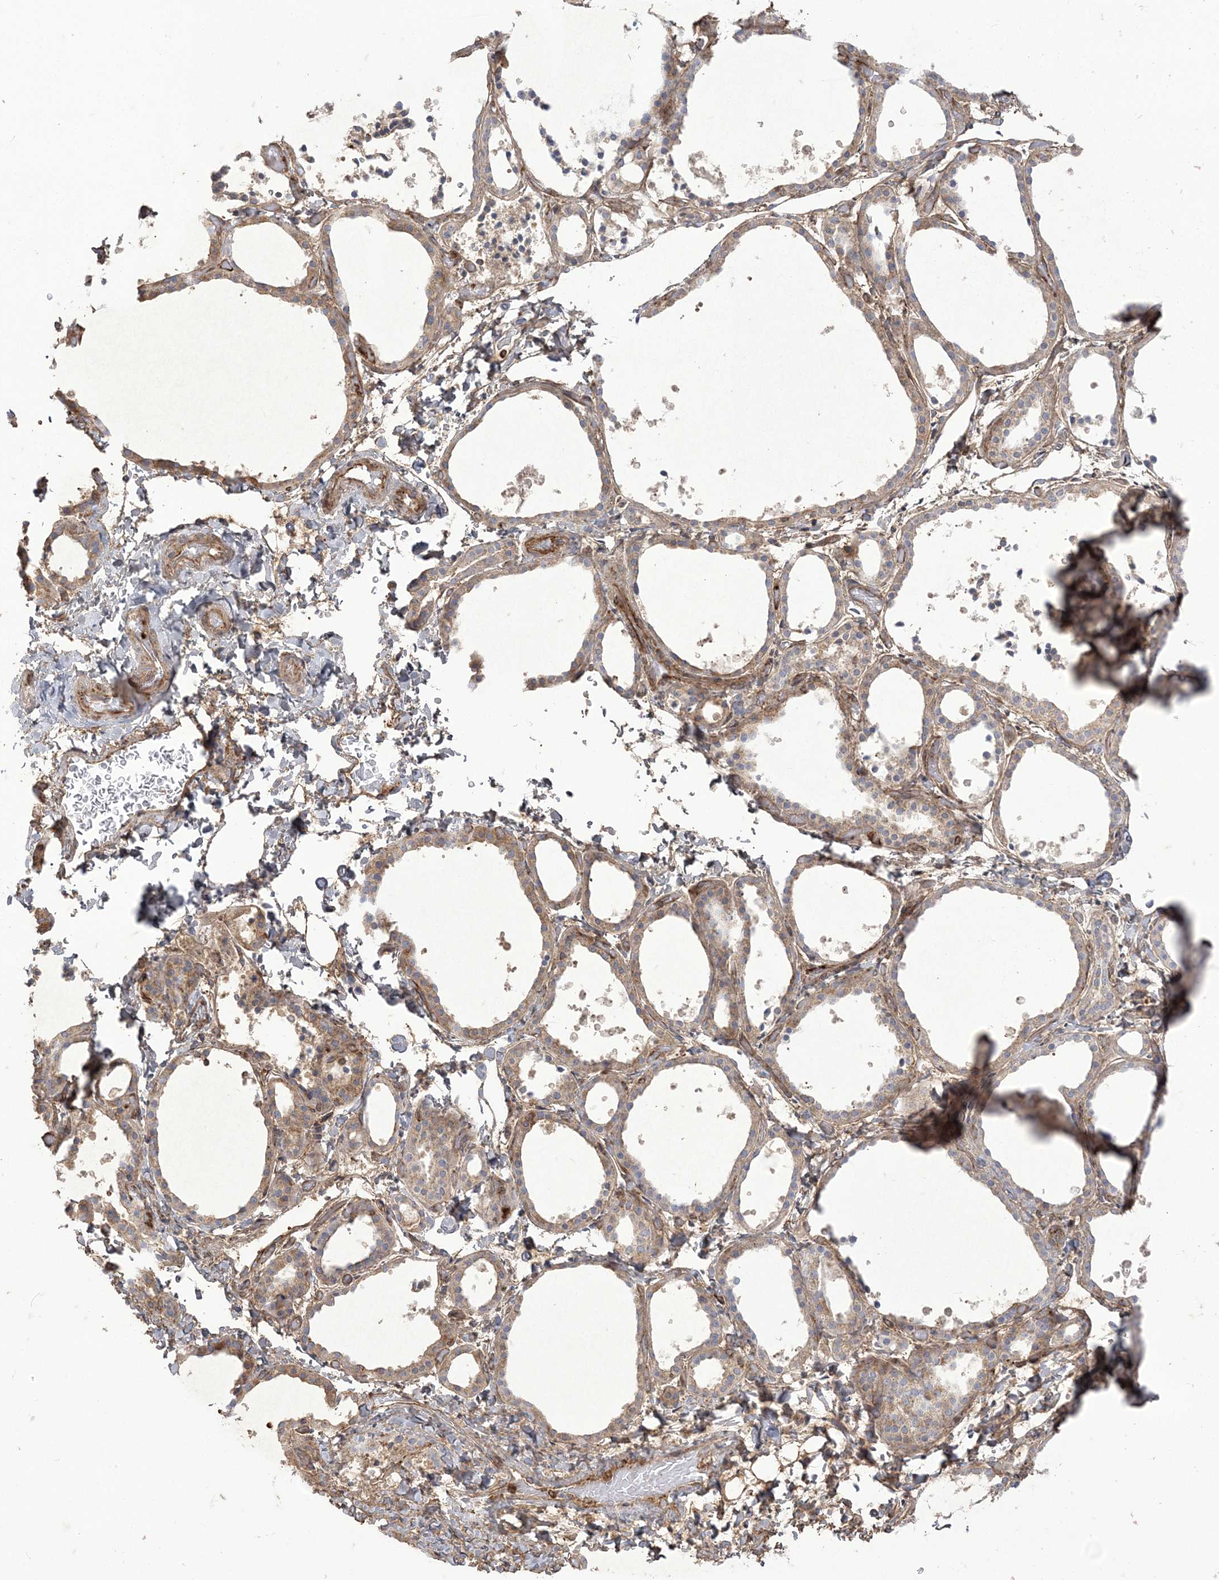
{"staining": {"intensity": "moderate", "quantity": ">75%", "location": "cytoplasmic/membranous"}, "tissue": "thyroid gland", "cell_type": "Glandular cells", "image_type": "normal", "snomed": [{"axis": "morphology", "description": "Normal tissue, NOS"}, {"axis": "topography", "description": "Thyroid gland"}], "caption": "The immunohistochemical stain labels moderate cytoplasmic/membranous positivity in glandular cells of normal thyroid gland.", "gene": "DERL3", "patient": {"sex": "female", "age": 44}}